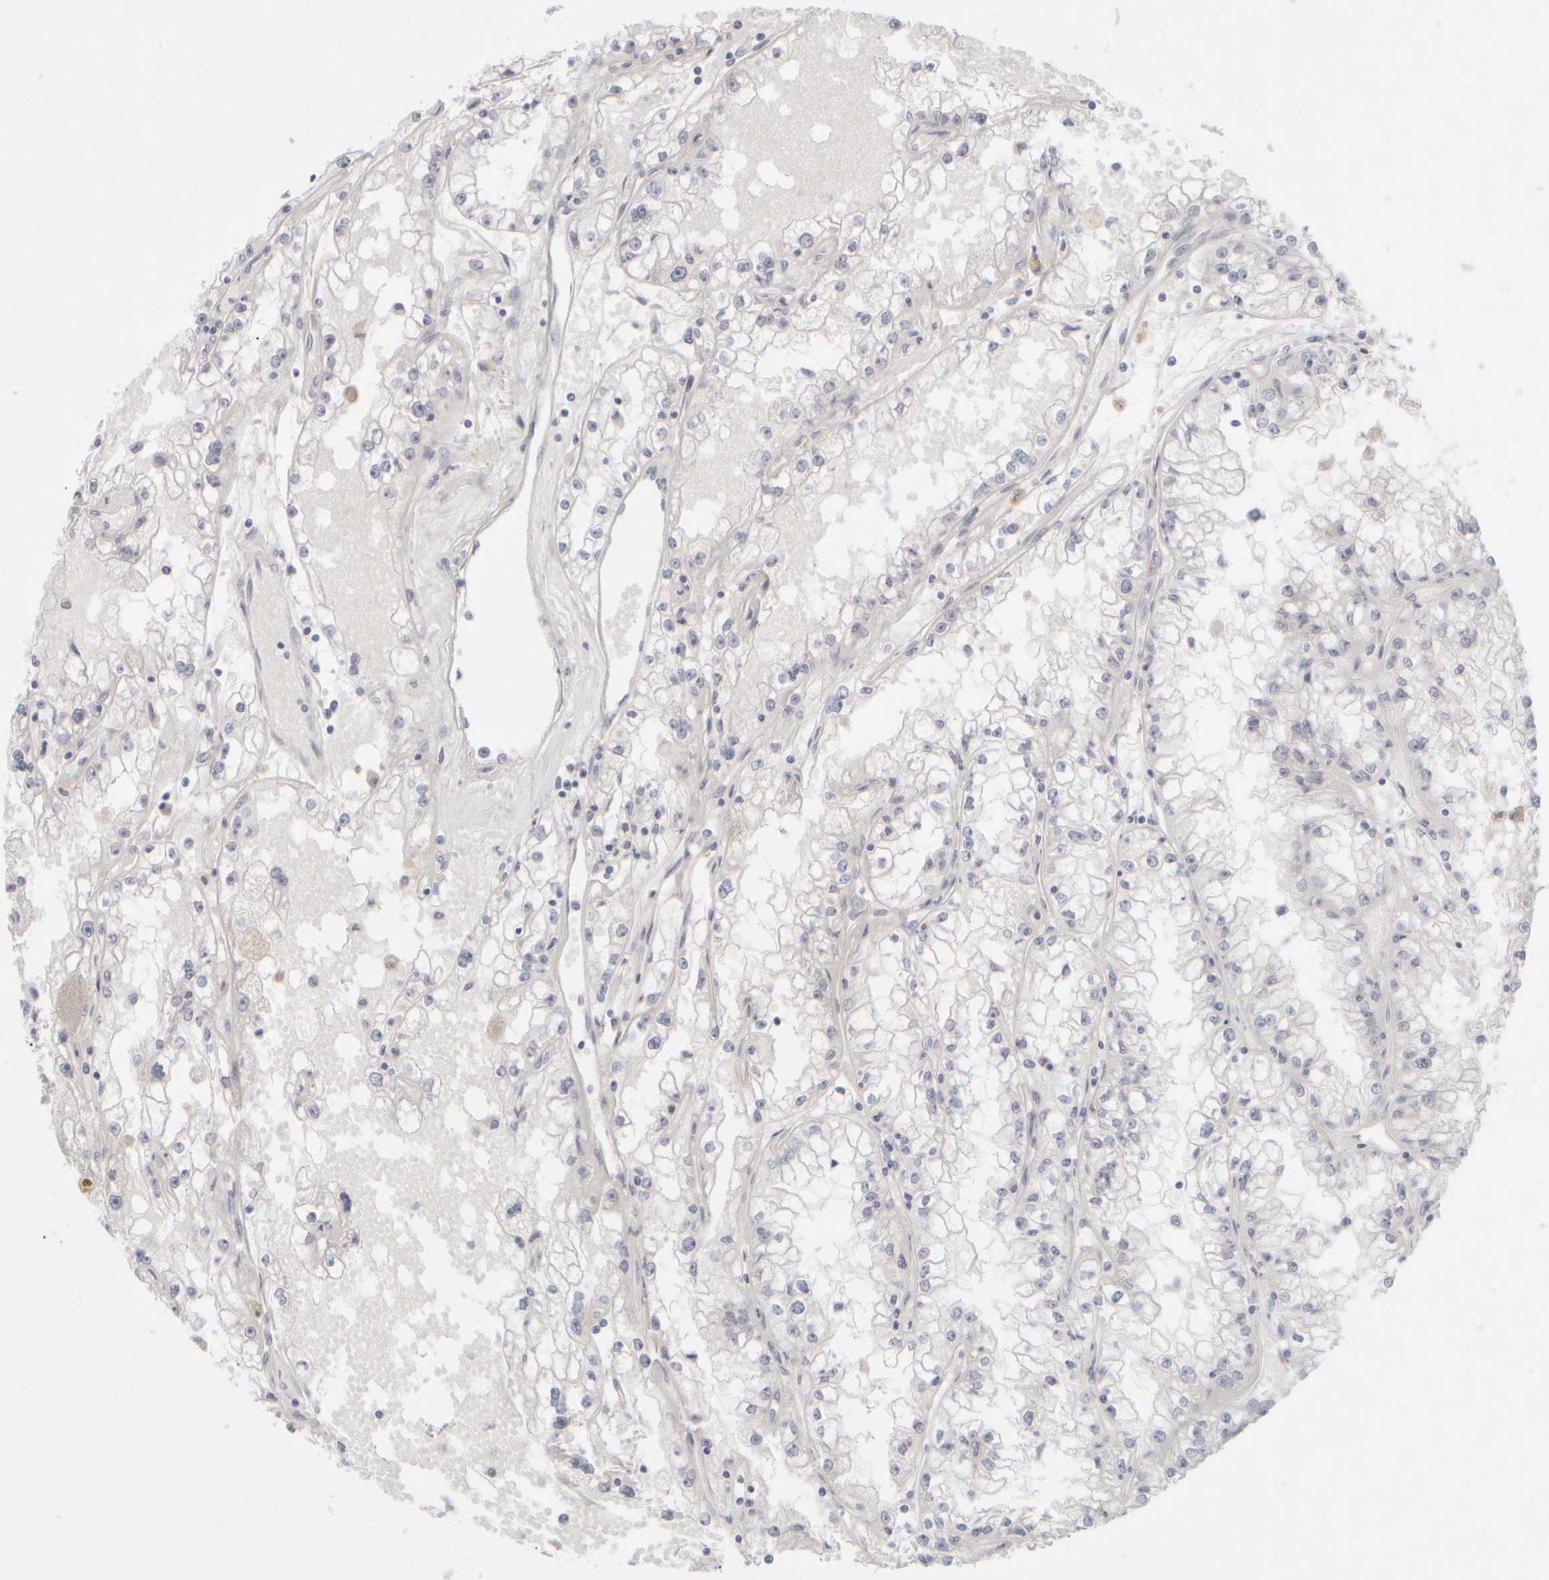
{"staining": {"intensity": "negative", "quantity": "none", "location": "none"}, "tissue": "renal cancer", "cell_type": "Tumor cells", "image_type": "cancer", "snomed": [{"axis": "morphology", "description": "Adenocarcinoma, NOS"}, {"axis": "topography", "description": "Kidney"}], "caption": "Tumor cells are negative for brown protein staining in renal cancer.", "gene": "ZNF112", "patient": {"sex": "male", "age": 56}}